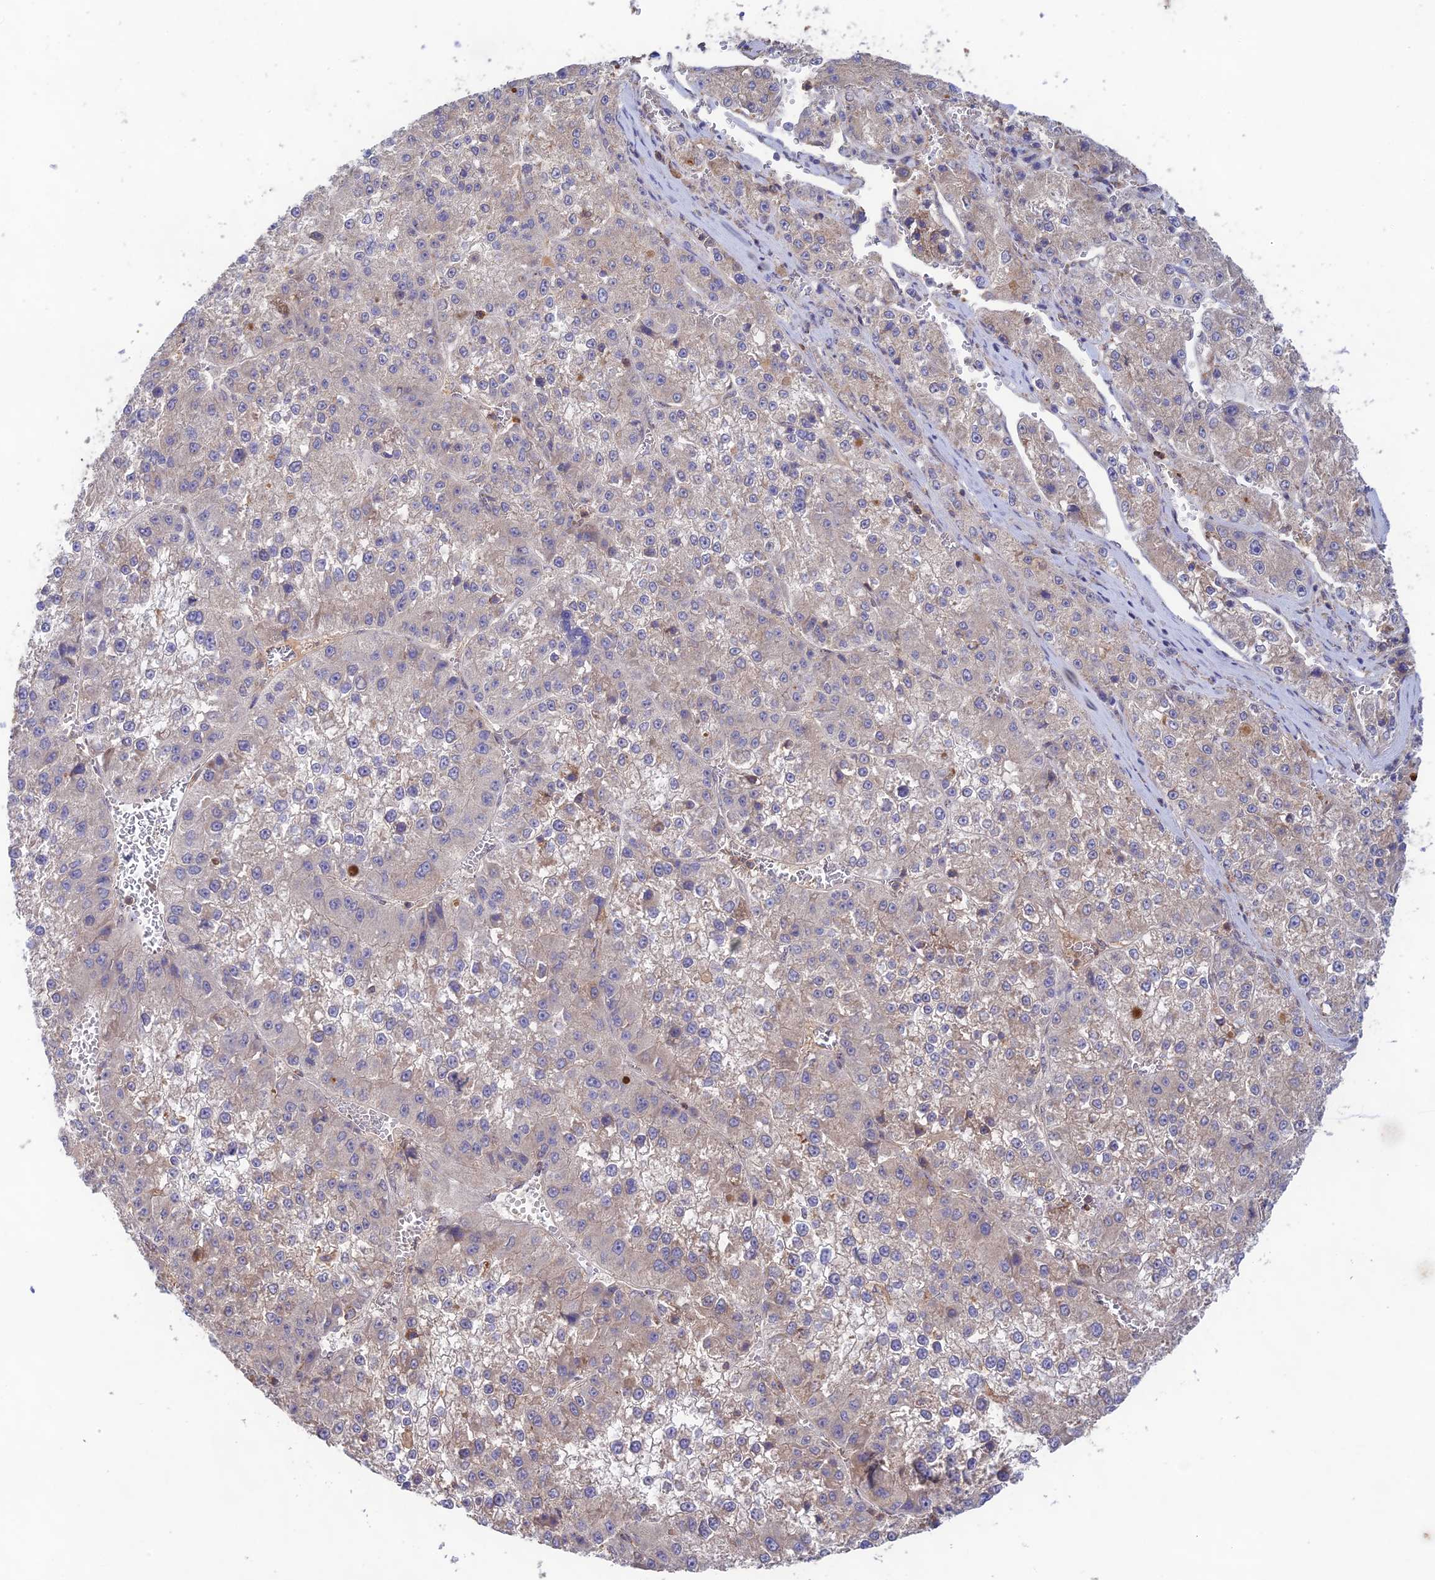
{"staining": {"intensity": "weak", "quantity": "25%-75%", "location": "cytoplasmic/membranous"}, "tissue": "liver cancer", "cell_type": "Tumor cells", "image_type": "cancer", "snomed": [{"axis": "morphology", "description": "Carcinoma, Hepatocellular, NOS"}, {"axis": "topography", "description": "Liver"}], "caption": "Immunohistochemistry image of neoplastic tissue: human hepatocellular carcinoma (liver) stained using immunohistochemistry reveals low levels of weak protein expression localized specifically in the cytoplasmic/membranous of tumor cells, appearing as a cytoplasmic/membranous brown color.", "gene": "CLCF1", "patient": {"sex": "female", "age": 73}}